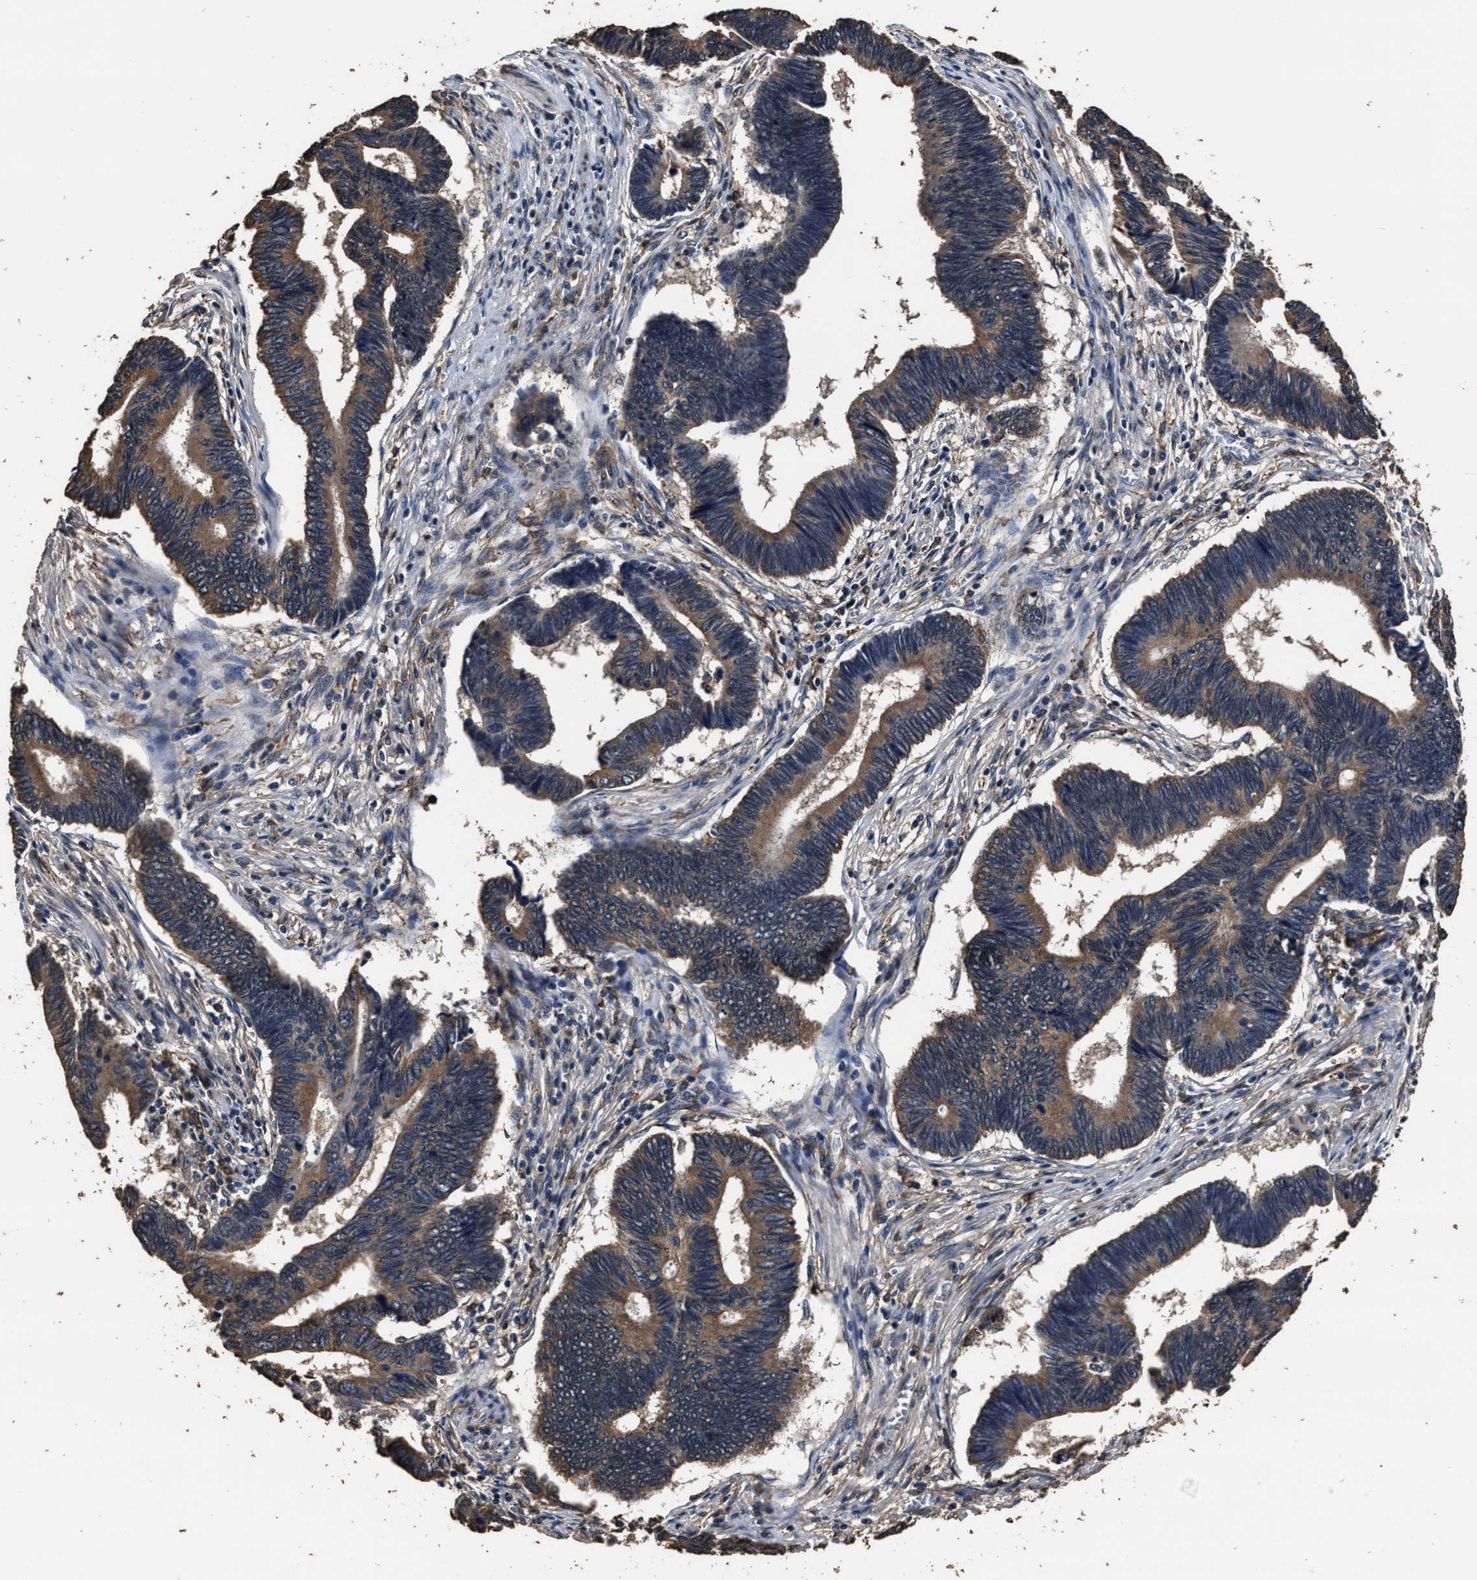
{"staining": {"intensity": "moderate", "quantity": ">75%", "location": "cytoplasmic/membranous"}, "tissue": "pancreatic cancer", "cell_type": "Tumor cells", "image_type": "cancer", "snomed": [{"axis": "morphology", "description": "Adenocarcinoma, NOS"}, {"axis": "topography", "description": "Pancreas"}], "caption": "The photomicrograph displays immunohistochemical staining of pancreatic adenocarcinoma. There is moderate cytoplasmic/membranous expression is present in approximately >75% of tumor cells. (Stains: DAB (3,3'-diaminobenzidine) in brown, nuclei in blue, Microscopy: brightfield microscopy at high magnification).", "gene": "RSBN1L", "patient": {"sex": "female", "age": 70}}